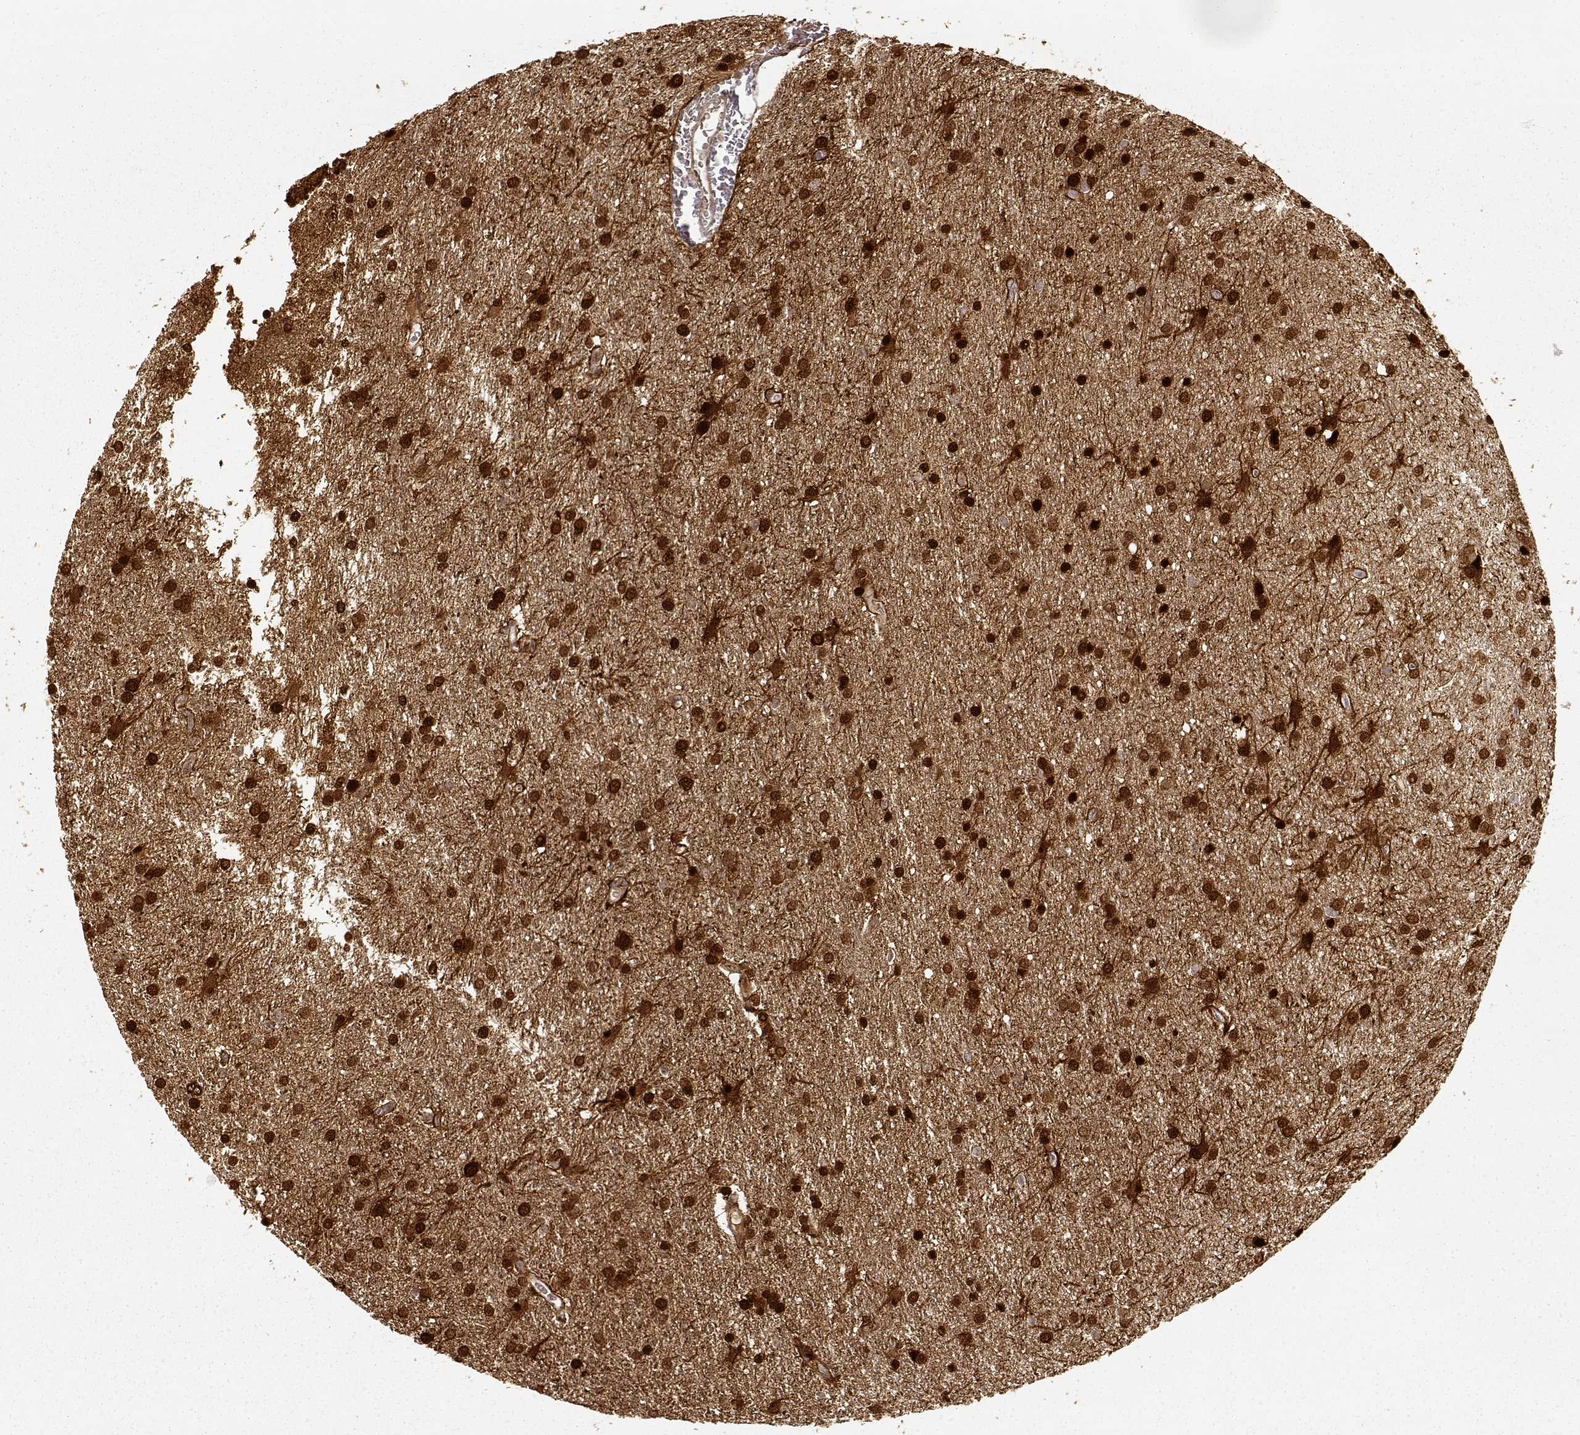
{"staining": {"intensity": "moderate", "quantity": ">75%", "location": "nuclear"}, "tissue": "glioma", "cell_type": "Tumor cells", "image_type": "cancer", "snomed": [{"axis": "morphology", "description": "Glioma, malignant, Low grade"}, {"axis": "topography", "description": "Brain"}], "caption": "Protein analysis of malignant low-grade glioma tissue reveals moderate nuclear expression in approximately >75% of tumor cells. The protein is shown in brown color, while the nuclei are stained blue.", "gene": "S100B", "patient": {"sex": "female", "age": 32}}